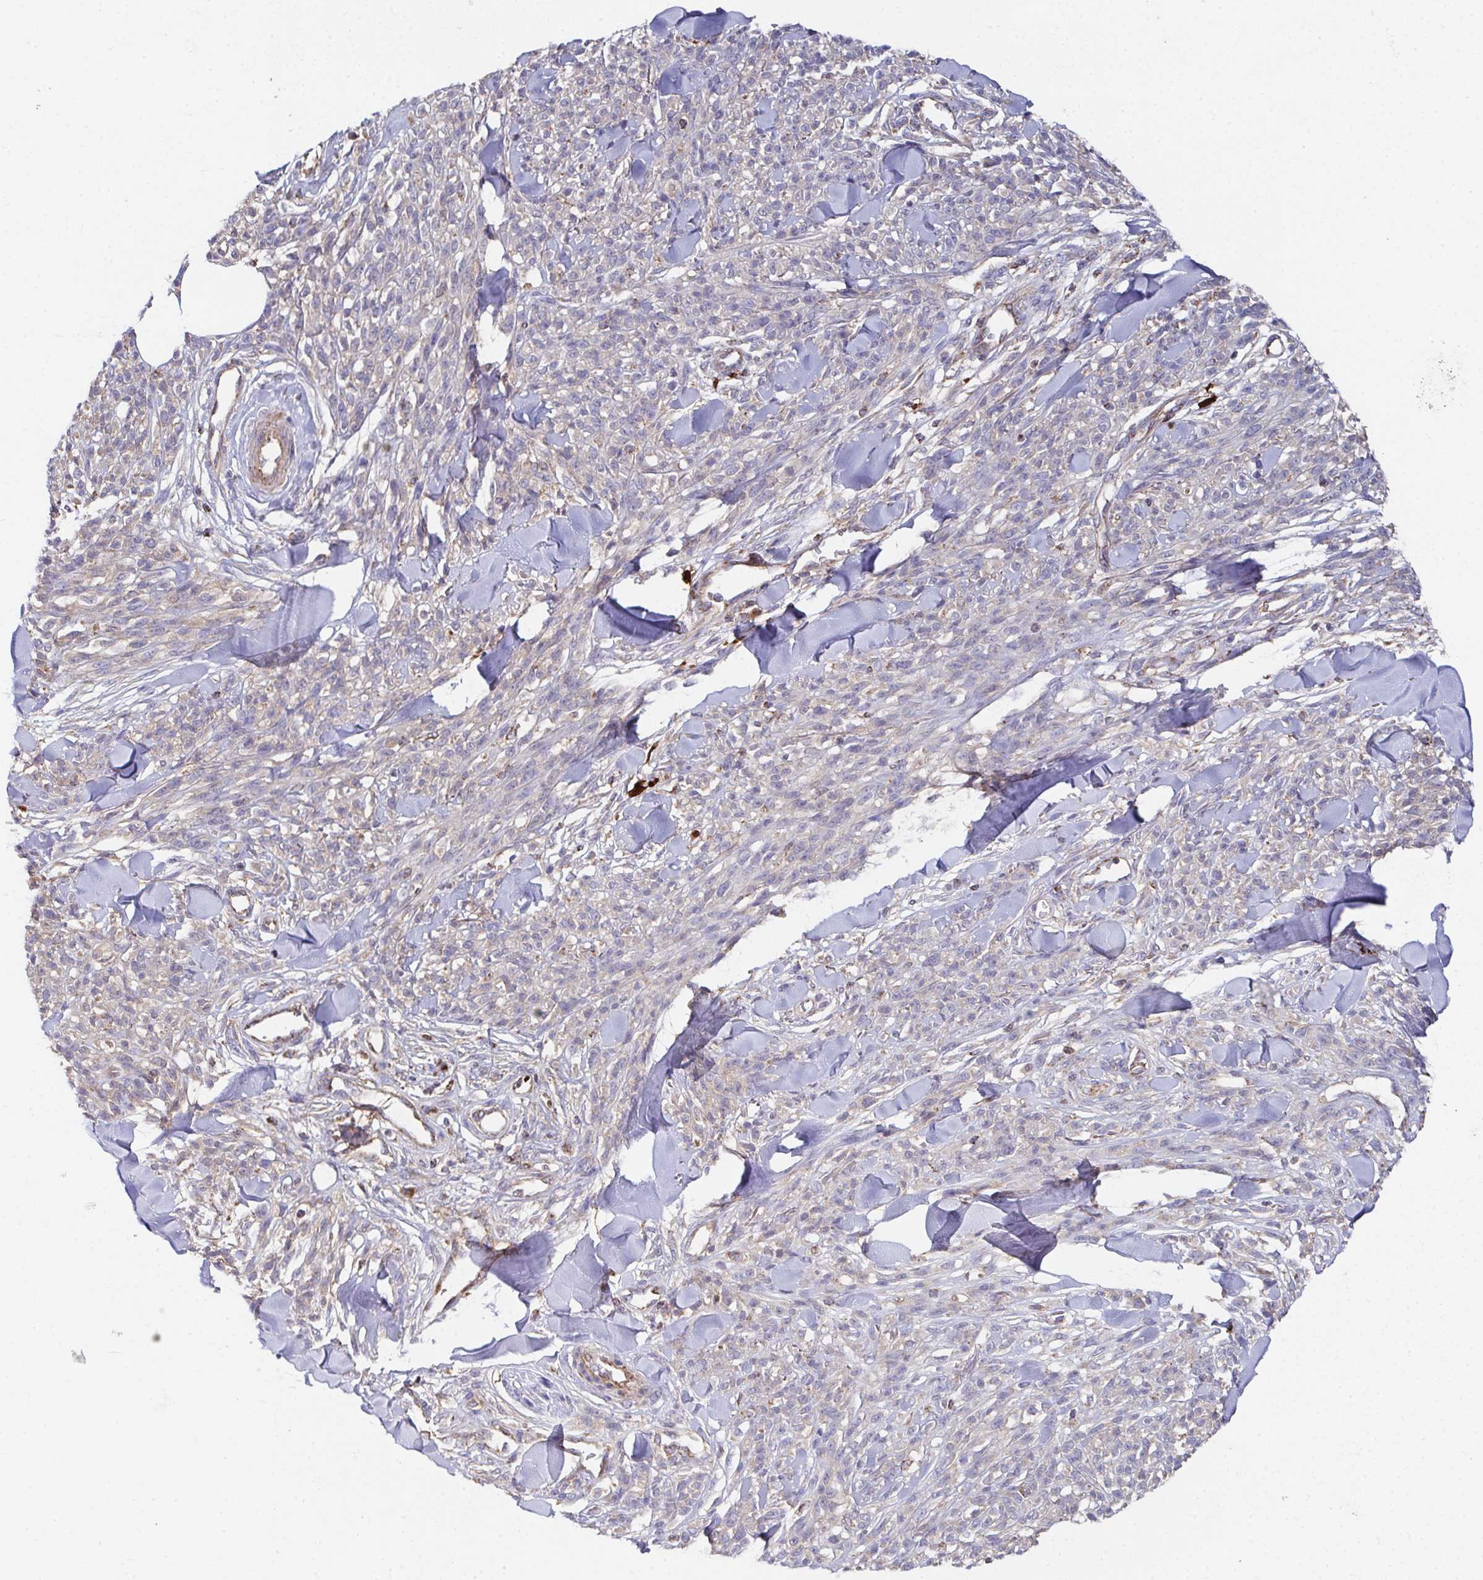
{"staining": {"intensity": "negative", "quantity": "none", "location": "none"}, "tissue": "melanoma", "cell_type": "Tumor cells", "image_type": "cancer", "snomed": [{"axis": "morphology", "description": "Malignant melanoma, NOS"}, {"axis": "topography", "description": "Skin"}, {"axis": "topography", "description": "Skin of trunk"}], "caption": "Immunohistochemistry micrograph of neoplastic tissue: human malignant melanoma stained with DAB (3,3'-diaminobenzidine) displays no significant protein positivity in tumor cells.", "gene": "MT-ND3", "patient": {"sex": "male", "age": 74}}